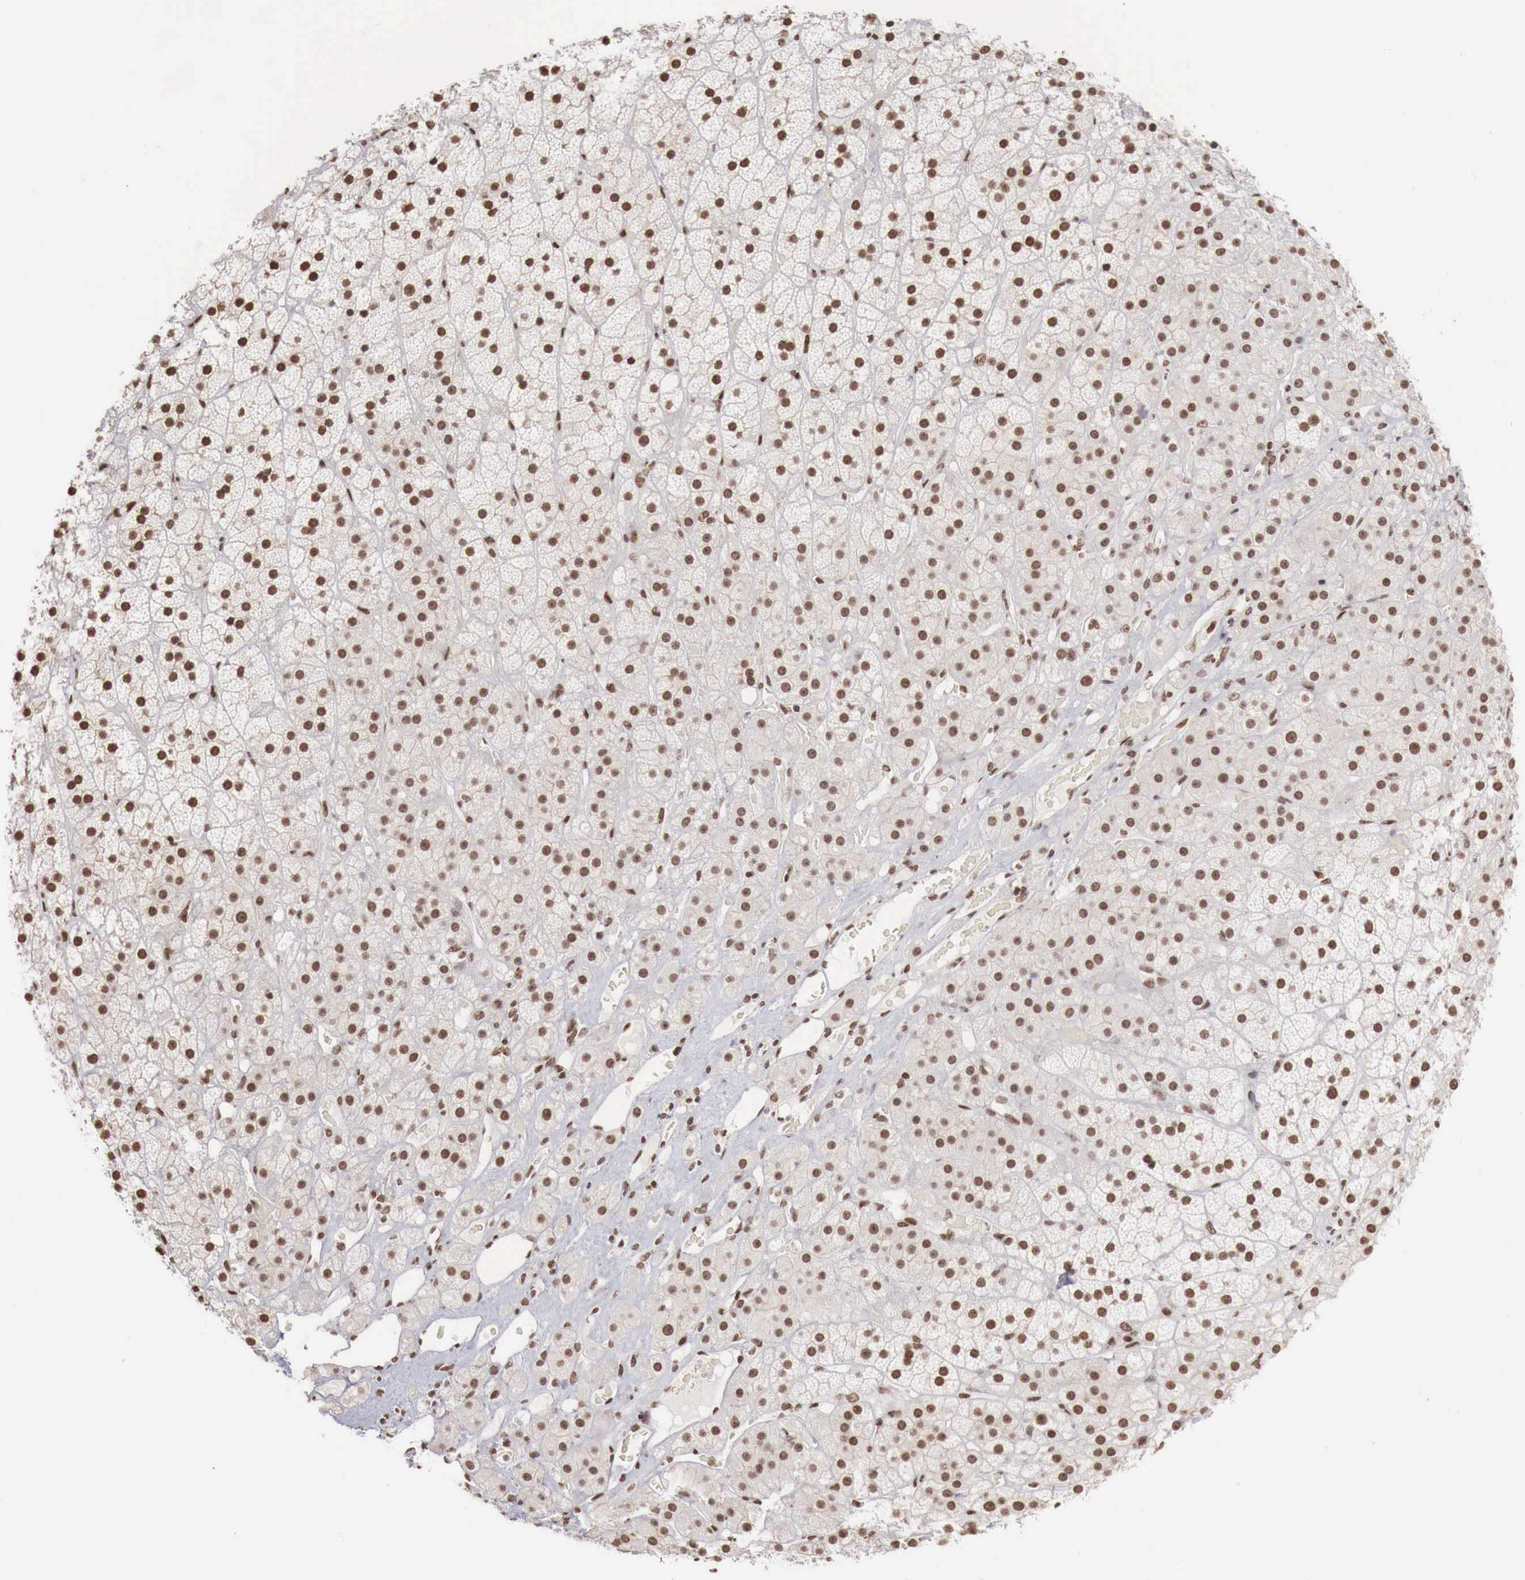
{"staining": {"intensity": "strong", "quantity": ">75%", "location": "nuclear"}, "tissue": "adrenal gland", "cell_type": "Glandular cells", "image_type": "normal", "snomed": [{"axis": "morphology", "description": "Normal tissue, NOS"}, {"axis": "topography", "description": "Adrenal gland"}], "caption": "High-power microscopy captured an IHC photomicrograph of benign adrenal gland, revealing strong nuclear positivity in approximately >75% of glandular cells.", "gene": "PHF14", "patient": {"sex": "male", "age": 57}}